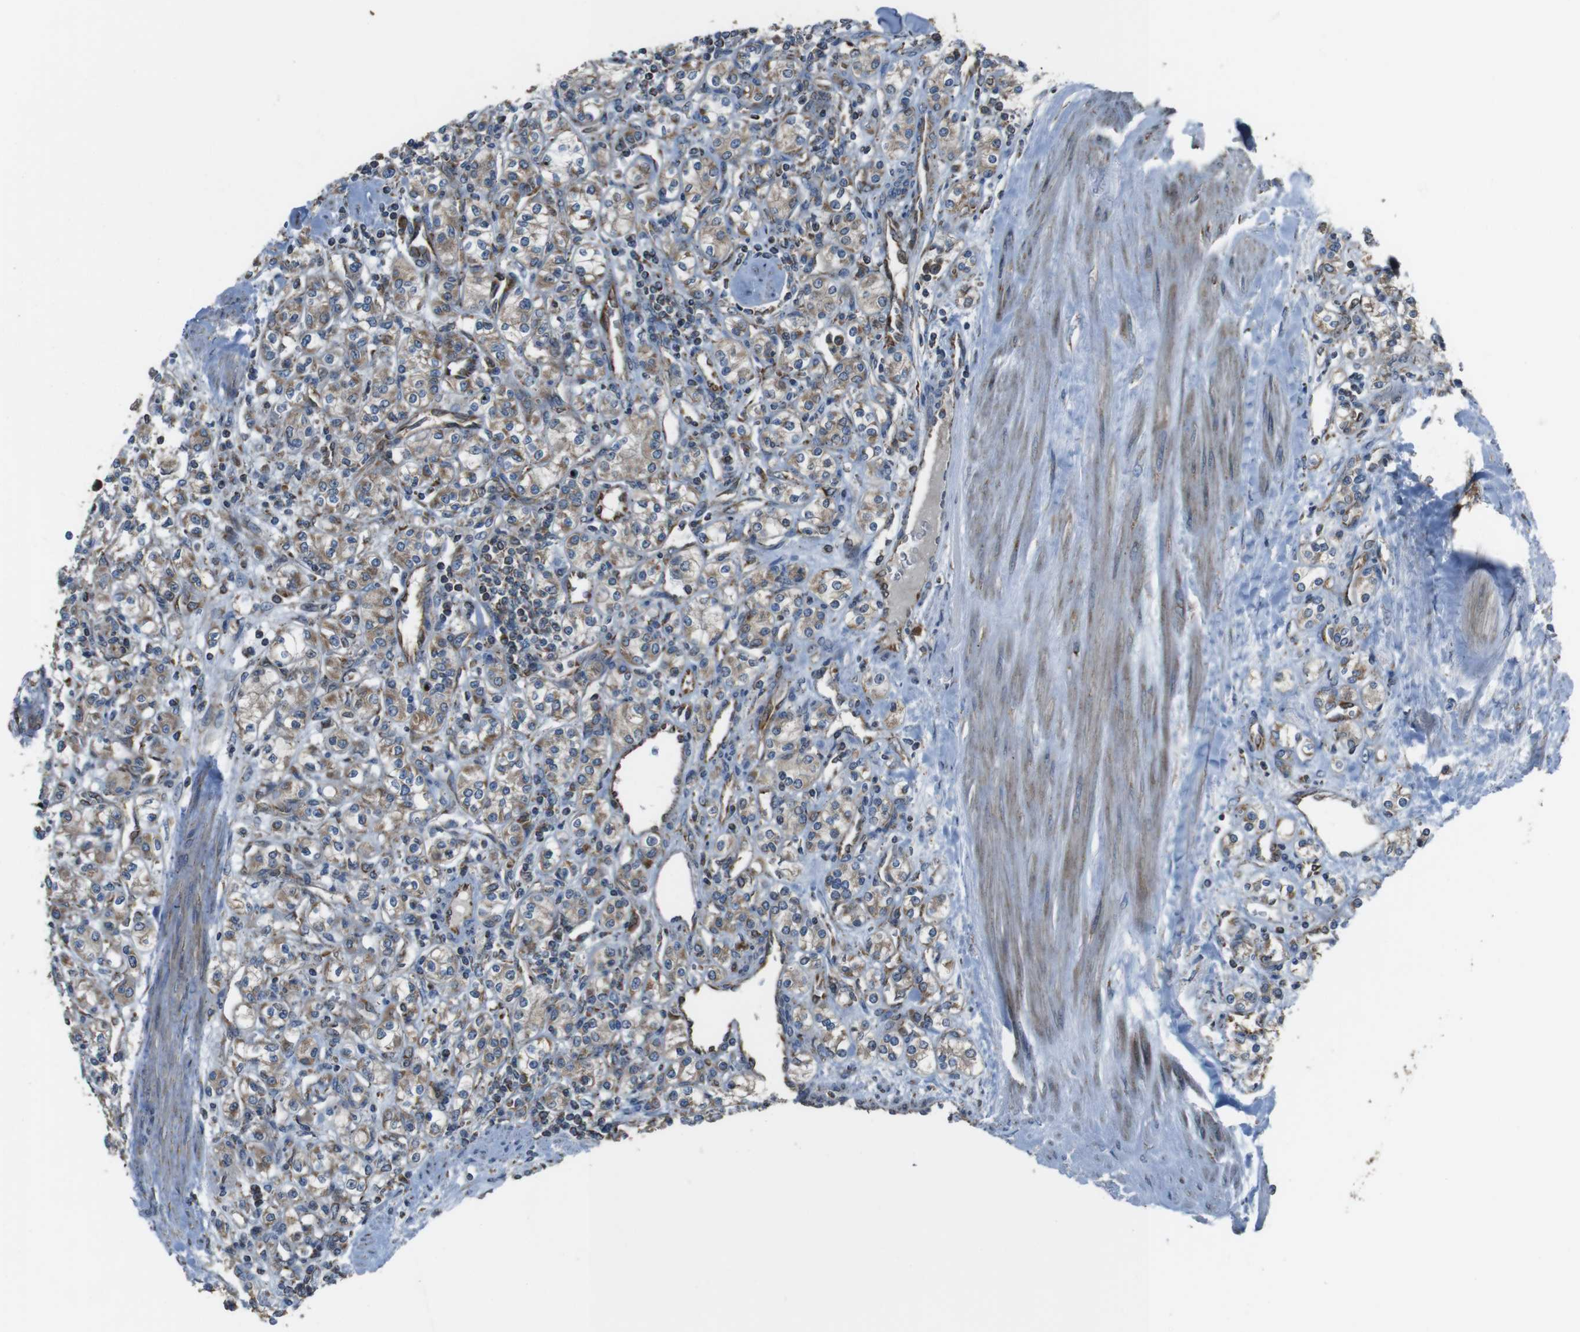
{"staining": {"intensity": "weak", "quantity": ">75%", "location": "cytoplasmic/membranous"}, "tissue": "renal cancer", "cell_type": "Tumor cells", "image_type": "cancer", "snomed": [{"axis": "morphology", "description": "Adenocarcinoma, NOS"}, {"axis": "topography", "description": "Kidney"}], "caption": "A low amount of weak cytoplasmic/membranous expression is present in approximately >75% of tumor cells in adenocarcinoma (renal) tissue.", "gene": "GIMAP8", "patient": {"sex": "male", "age": 77}}